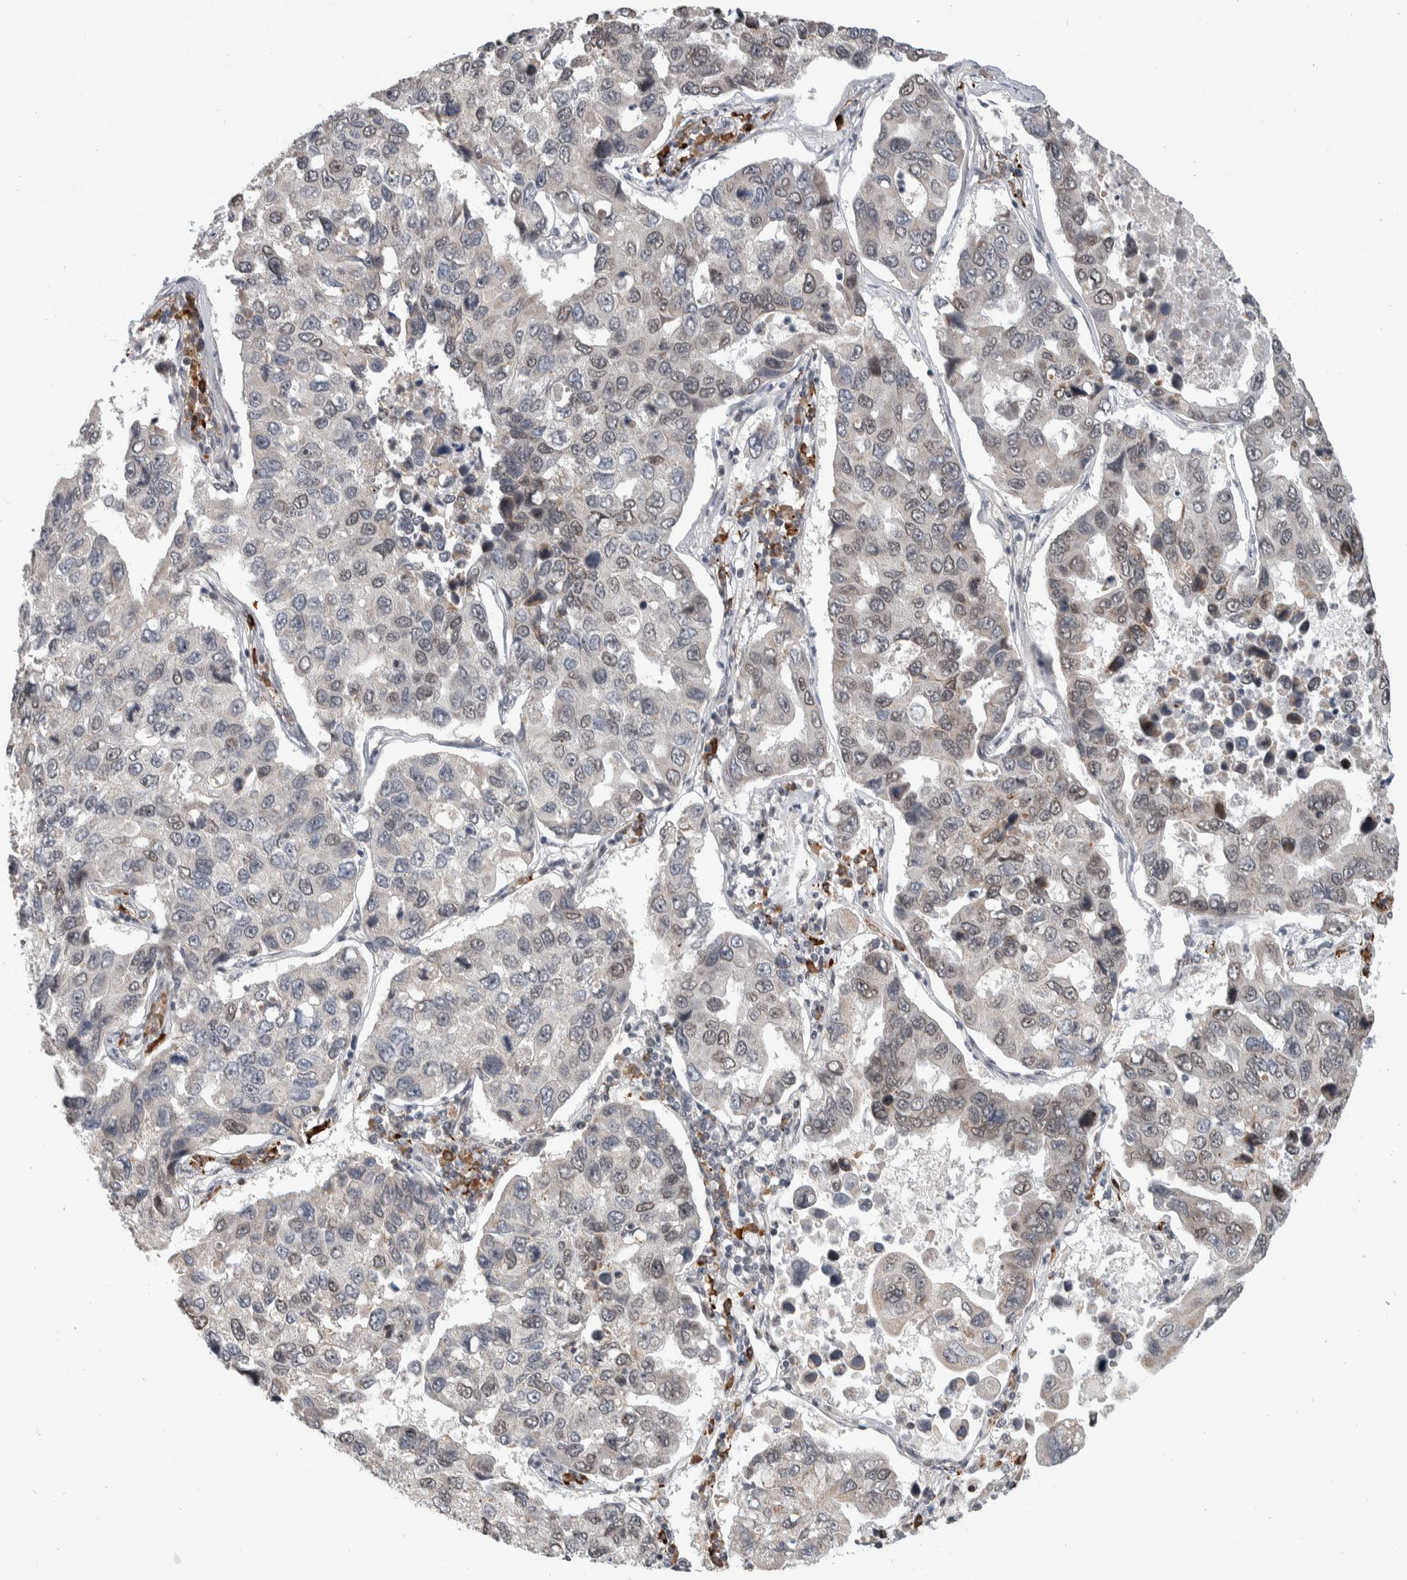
{"staining": {"intensity": "weak", "quantity": "<25%", "location": "nuclear"}, "tissue": "lung cancer", "cell_type": "Tumor cells", "image_type": "cancer", "snomed": [{"axis": "morphology", "description": "Adenocarcinoma, NOS"}, {"axis": "topography", "description": "Lung"}], "caption": "The micrograph exhibits no significant positivity in tumor cells of lung cancer (adenocarcinoma). (Brightfield microscopy of DAB immunohistochemistry at high magnification).", "gene": "ZNF592", "patient": {"sex": "male", "age": 64}}